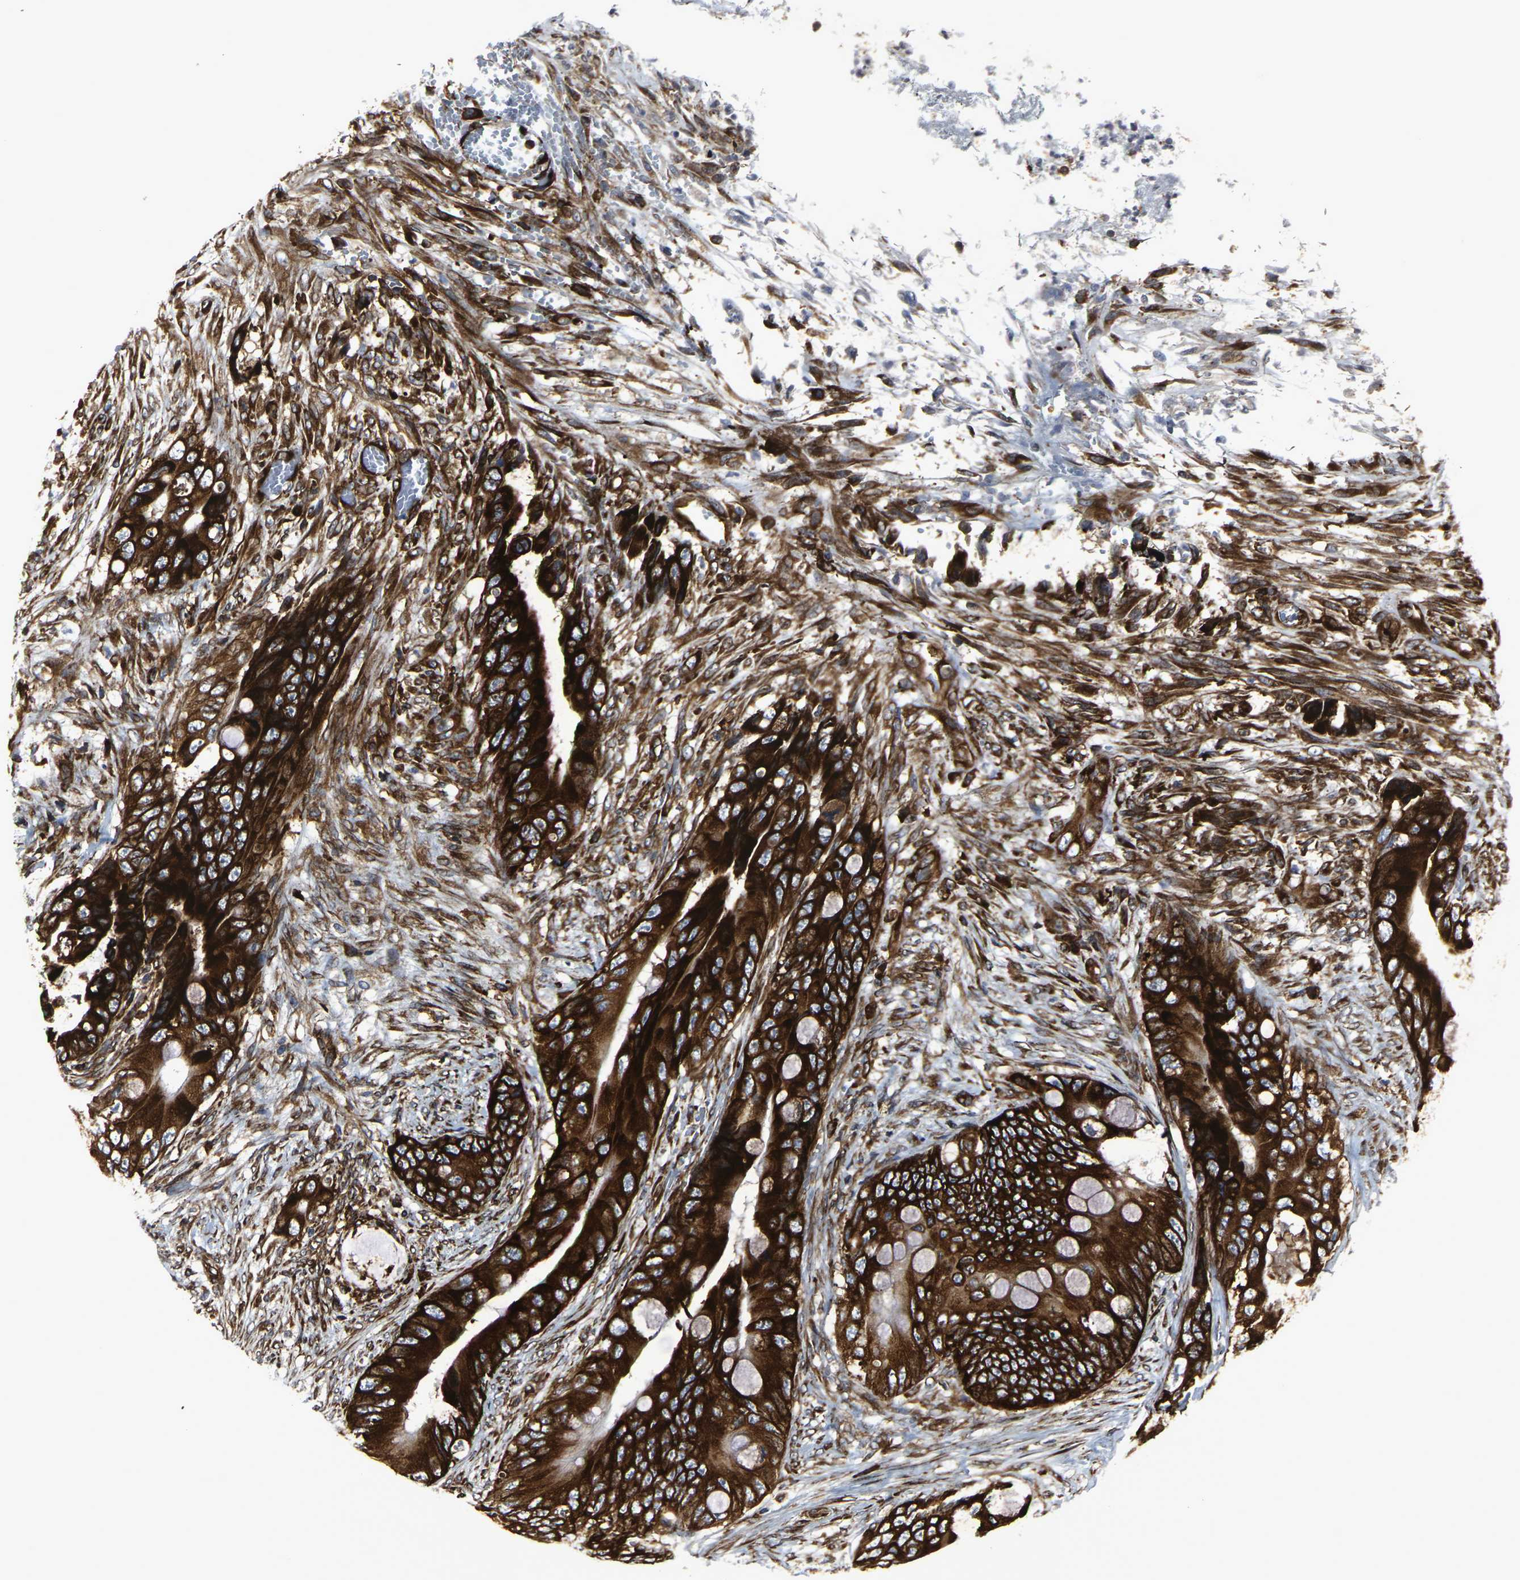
{"staining": {"intensity": "strong", "quantity": ">75%", "location": "cytoplasmic/membranous"}, "tissue": "colorectal cancer", "cell_type": "Tumor cells", "image_type": "cancer", "snomed": [{"axis": "morphology", "description": "Adenocarcinoma, NOS"}, {"axis": "topography", "description": "Rectum"}], "caption": "Protein staining of colorectal cancer tissue shows strong cytoplasmic/membranous positivity in about >75% of tumor cells. Nuclei are stained in blue.", "gene": "MARCHF2", "patient": {"sex": "female", "age": 77}}